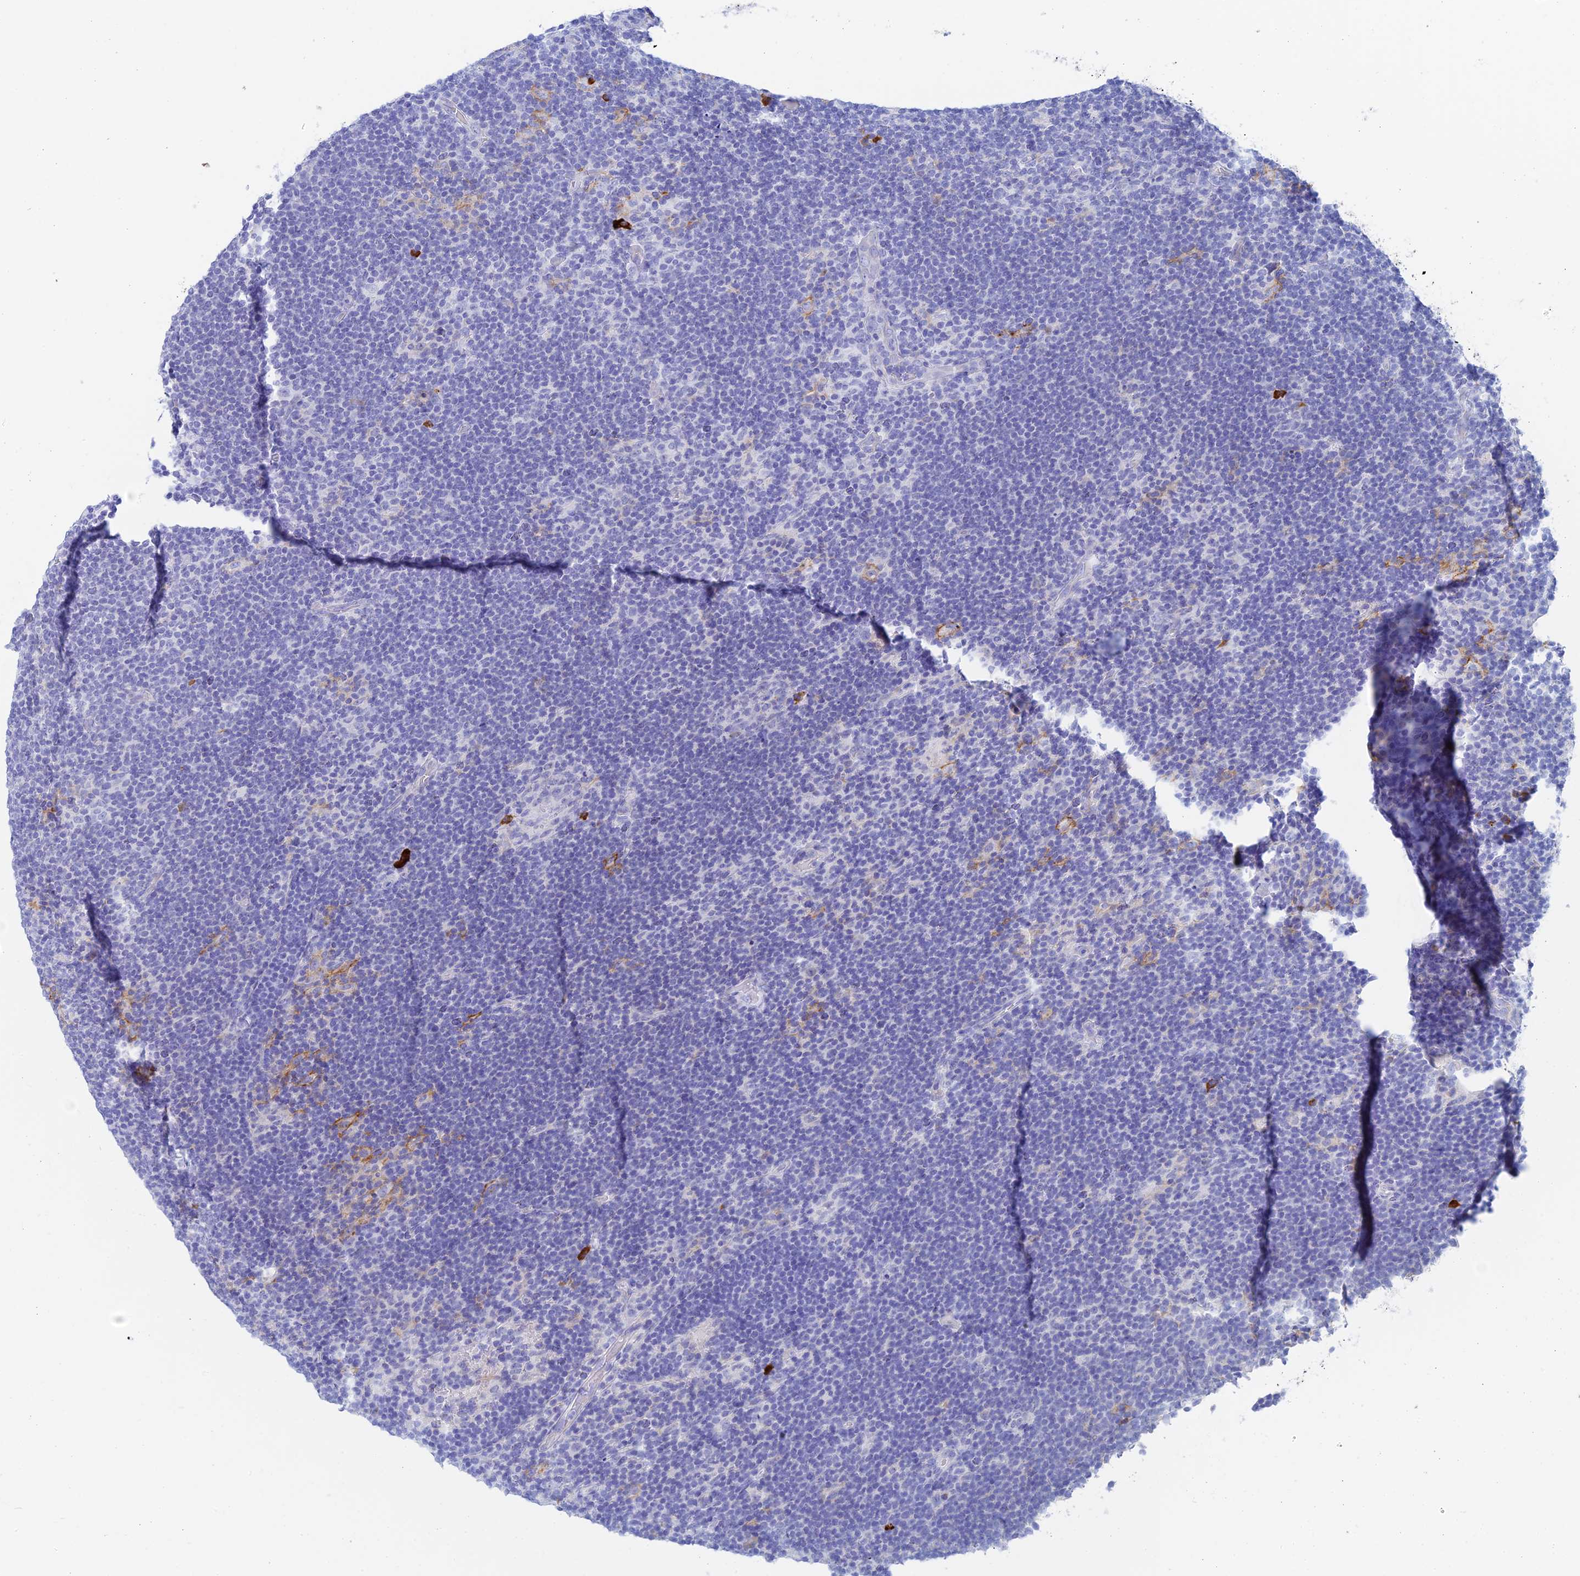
{"staining": {"intensity": "negative", "quantity": "none", "location": "none"}, "tissue": "lymphoma", "cell_type": "Tumor cells", "image_type": "cancer", "snomed": [{"axis": "morphology", "description": "Hodgkin's disease, NOS"}, {"axis": "topography", "description": "Lymph node"}], "caption": "Image shows no protein expression in tumor cells of Hodgkin's disease tissue.", "gene": "CEP152", "patient": {"sex": "female", "age": 57}}